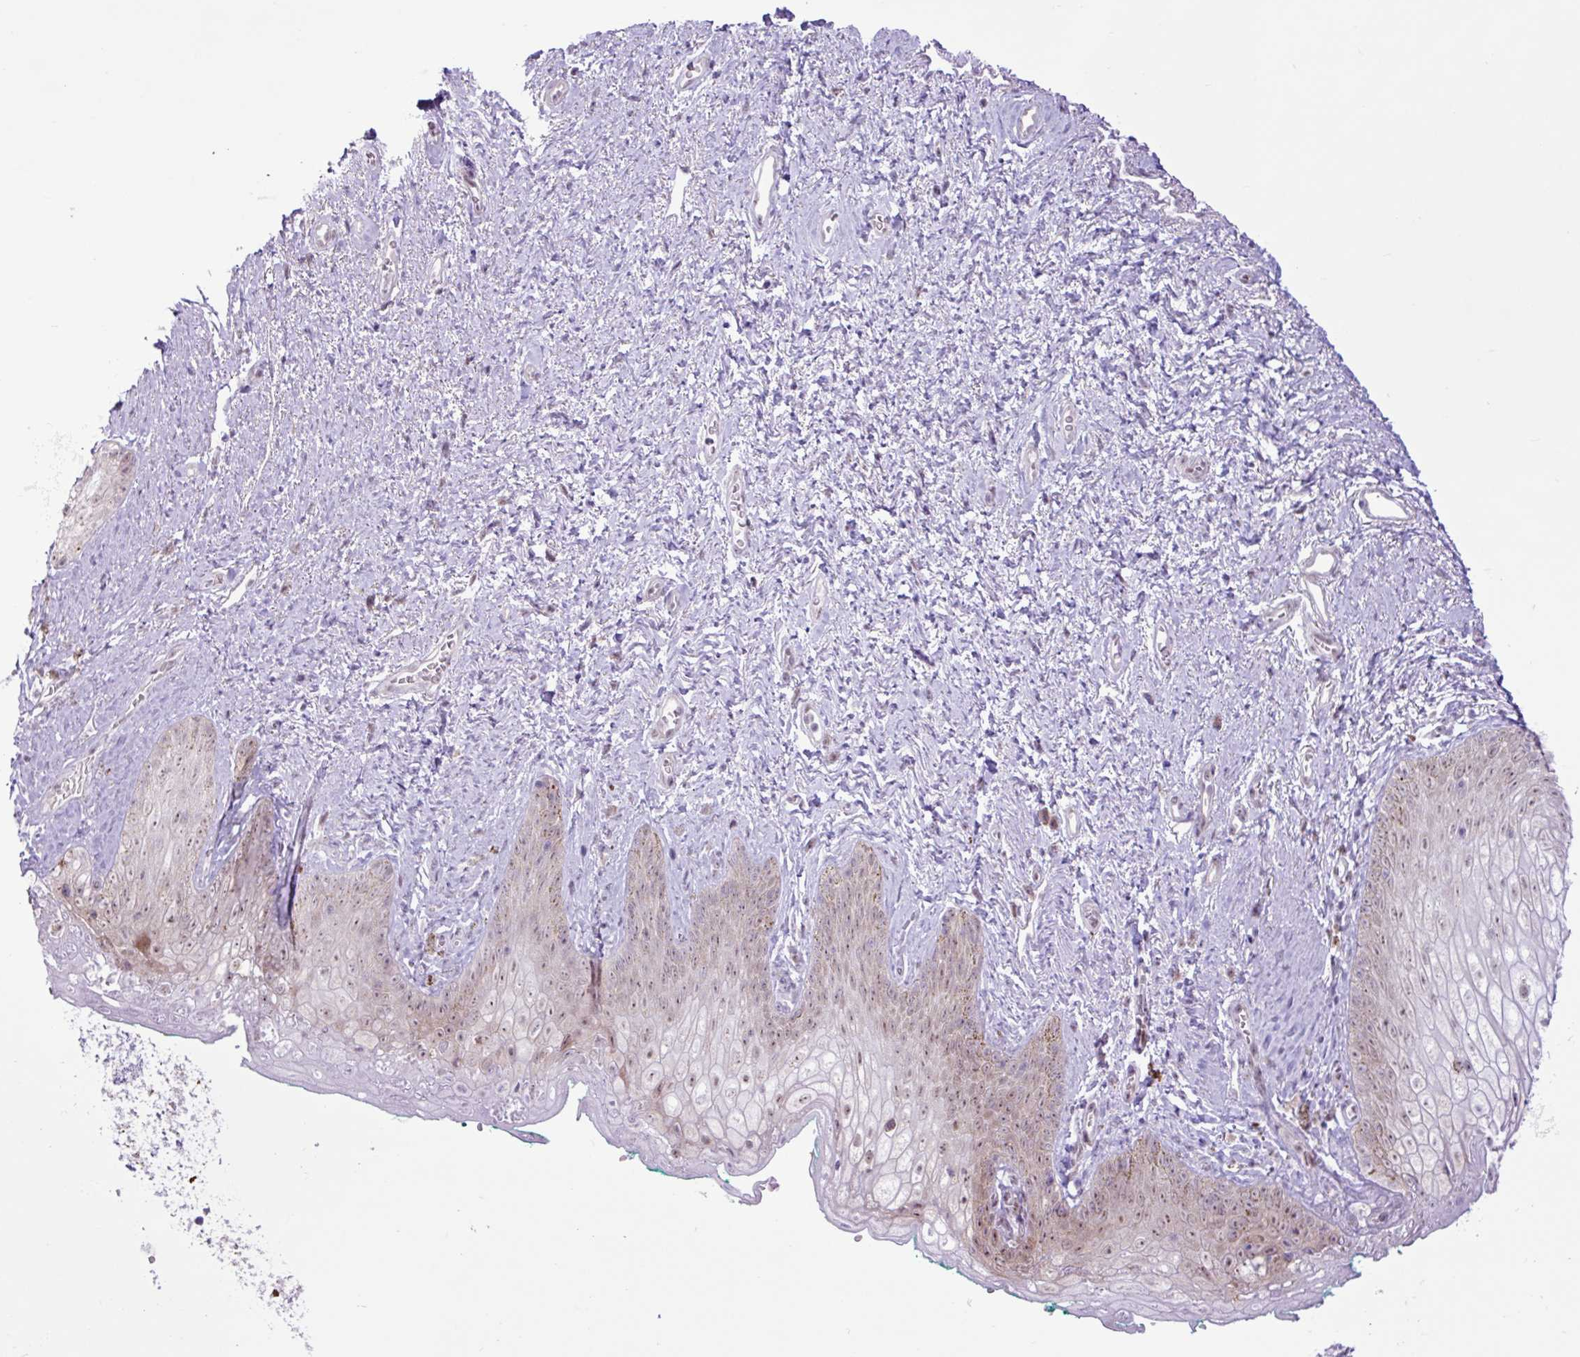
{"staining": {"intensity": "weak", "quantity": "25%-75%", "location": "nuclear"}, "tissue": "vagina", "cell_type": "Squamous epithelial cells", "image_type": "normal", "snomed": [{"axis": "morphology", "description": "Normal tissue, NOS"}, {"axis": "topography", "description": "Vulva"}, {"axis": "topography", "description": "Vagina"}, {"axis": "topography", "description": "Peripheral nerve tissue"}], "caption": "Protein analysis of normal vagina displays weak nuclear staining in approximately 25%-75% of squamous epithelial cells. (IHC, brightfield microscopy, high magnification).", "gene": "ELOA2", "patient": {"sex": "female", "age": 66}}